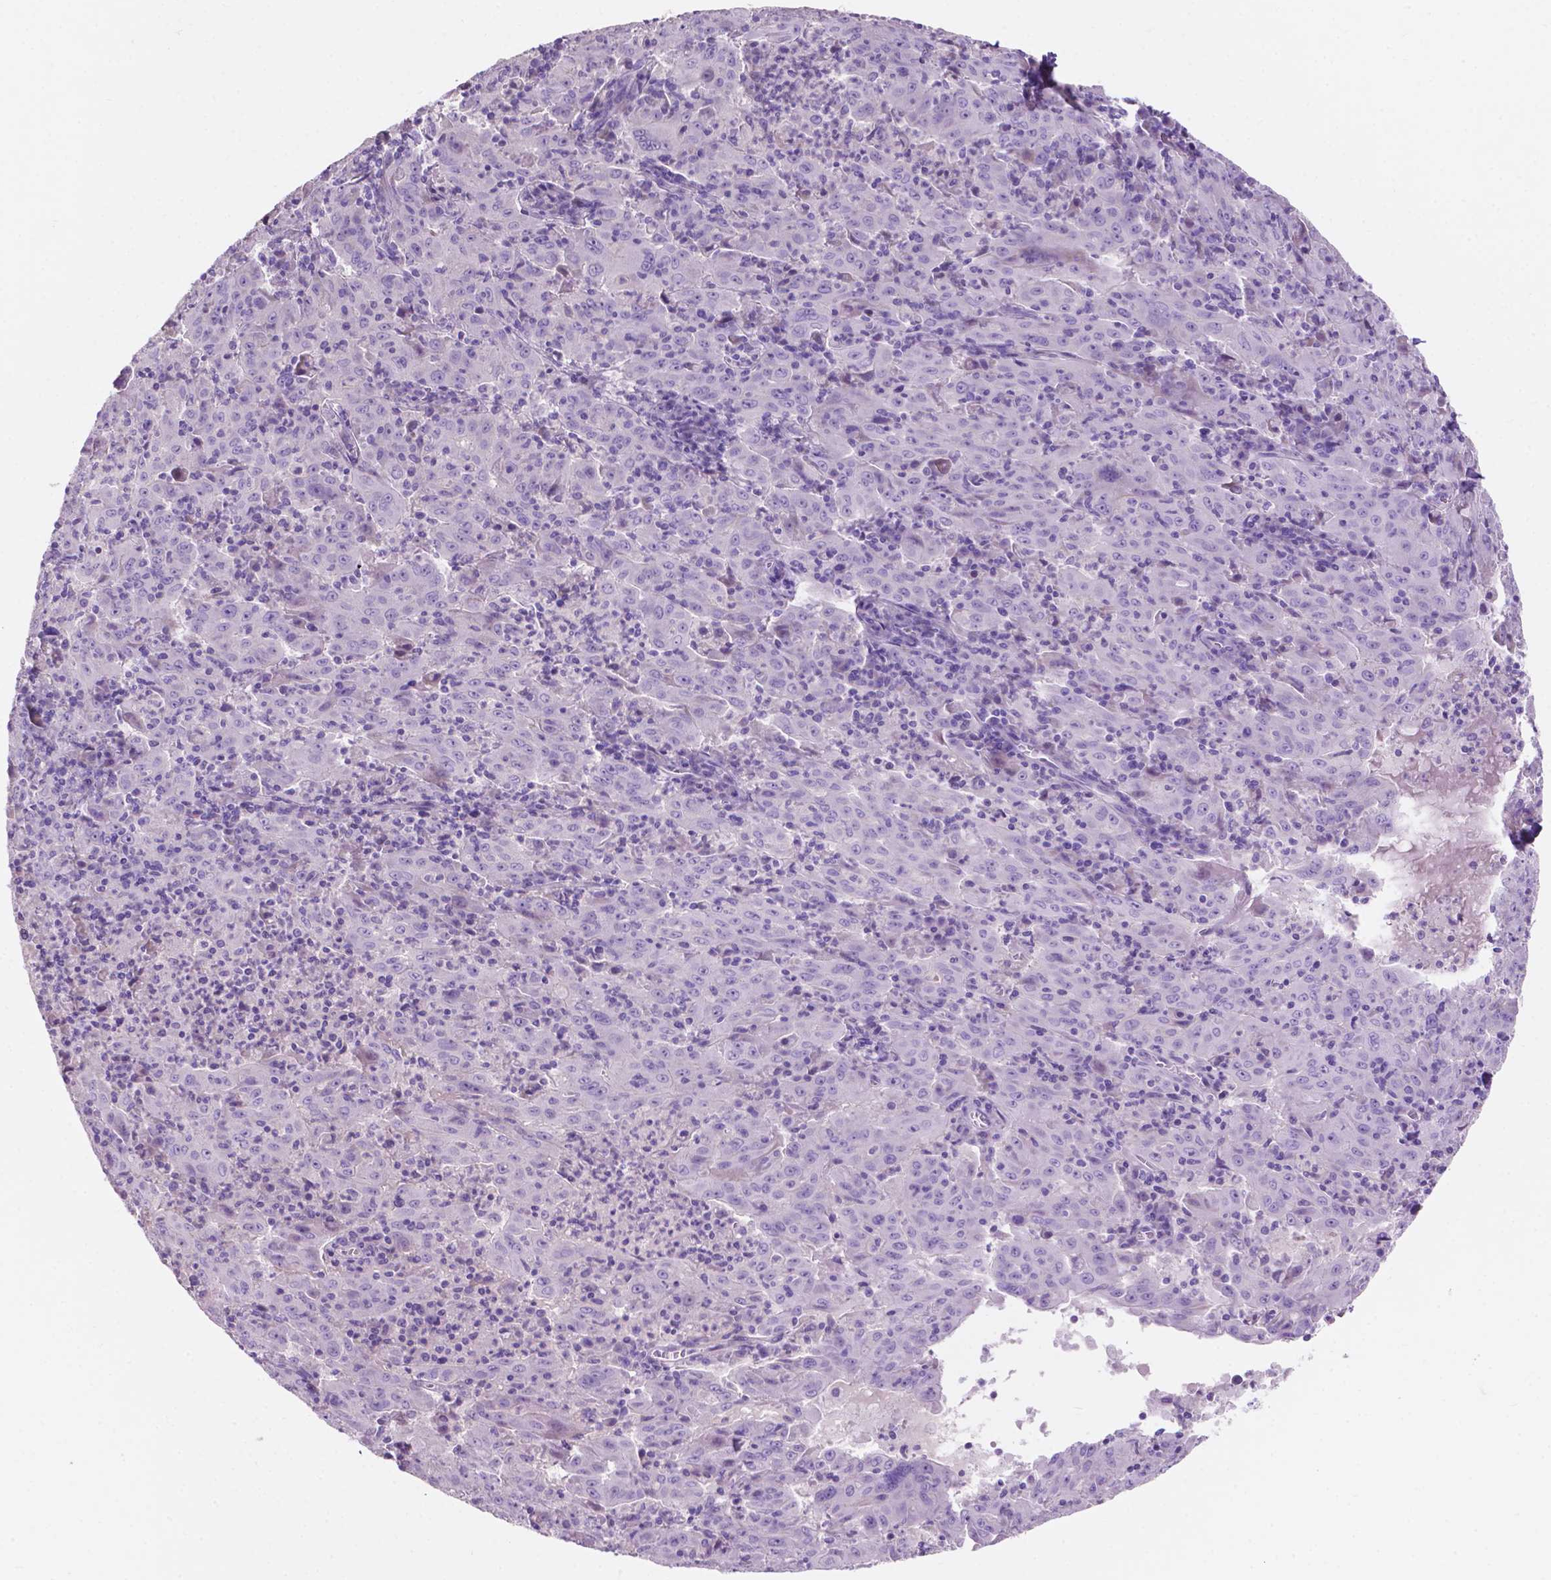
{"staining": {"intensity": "negative", "quantity": "none", "location": "none"}, "tissue": "pancreatic cancer", "cell_type": "Tumor cells", "image_type": "cancer", "snomed": [{"axis": "morphology", "description": "Adenocarcinoma, NOS"}, {"axis": "topography", "description": "Pancreas"}], "caption": "IHC image of neoplastic tissue: human pancreatic adenocarcinoma stained with DAB (3,3'-diaminobenzidine) shows no significant protein staining in tumor cells. (DAB (3,3'-diaminobenzidine) immunohistochemistry (IHC) with hematoxylin counter stain).", "gene": "CLDN17", "patient": {"sex": "male", "age": 63}}